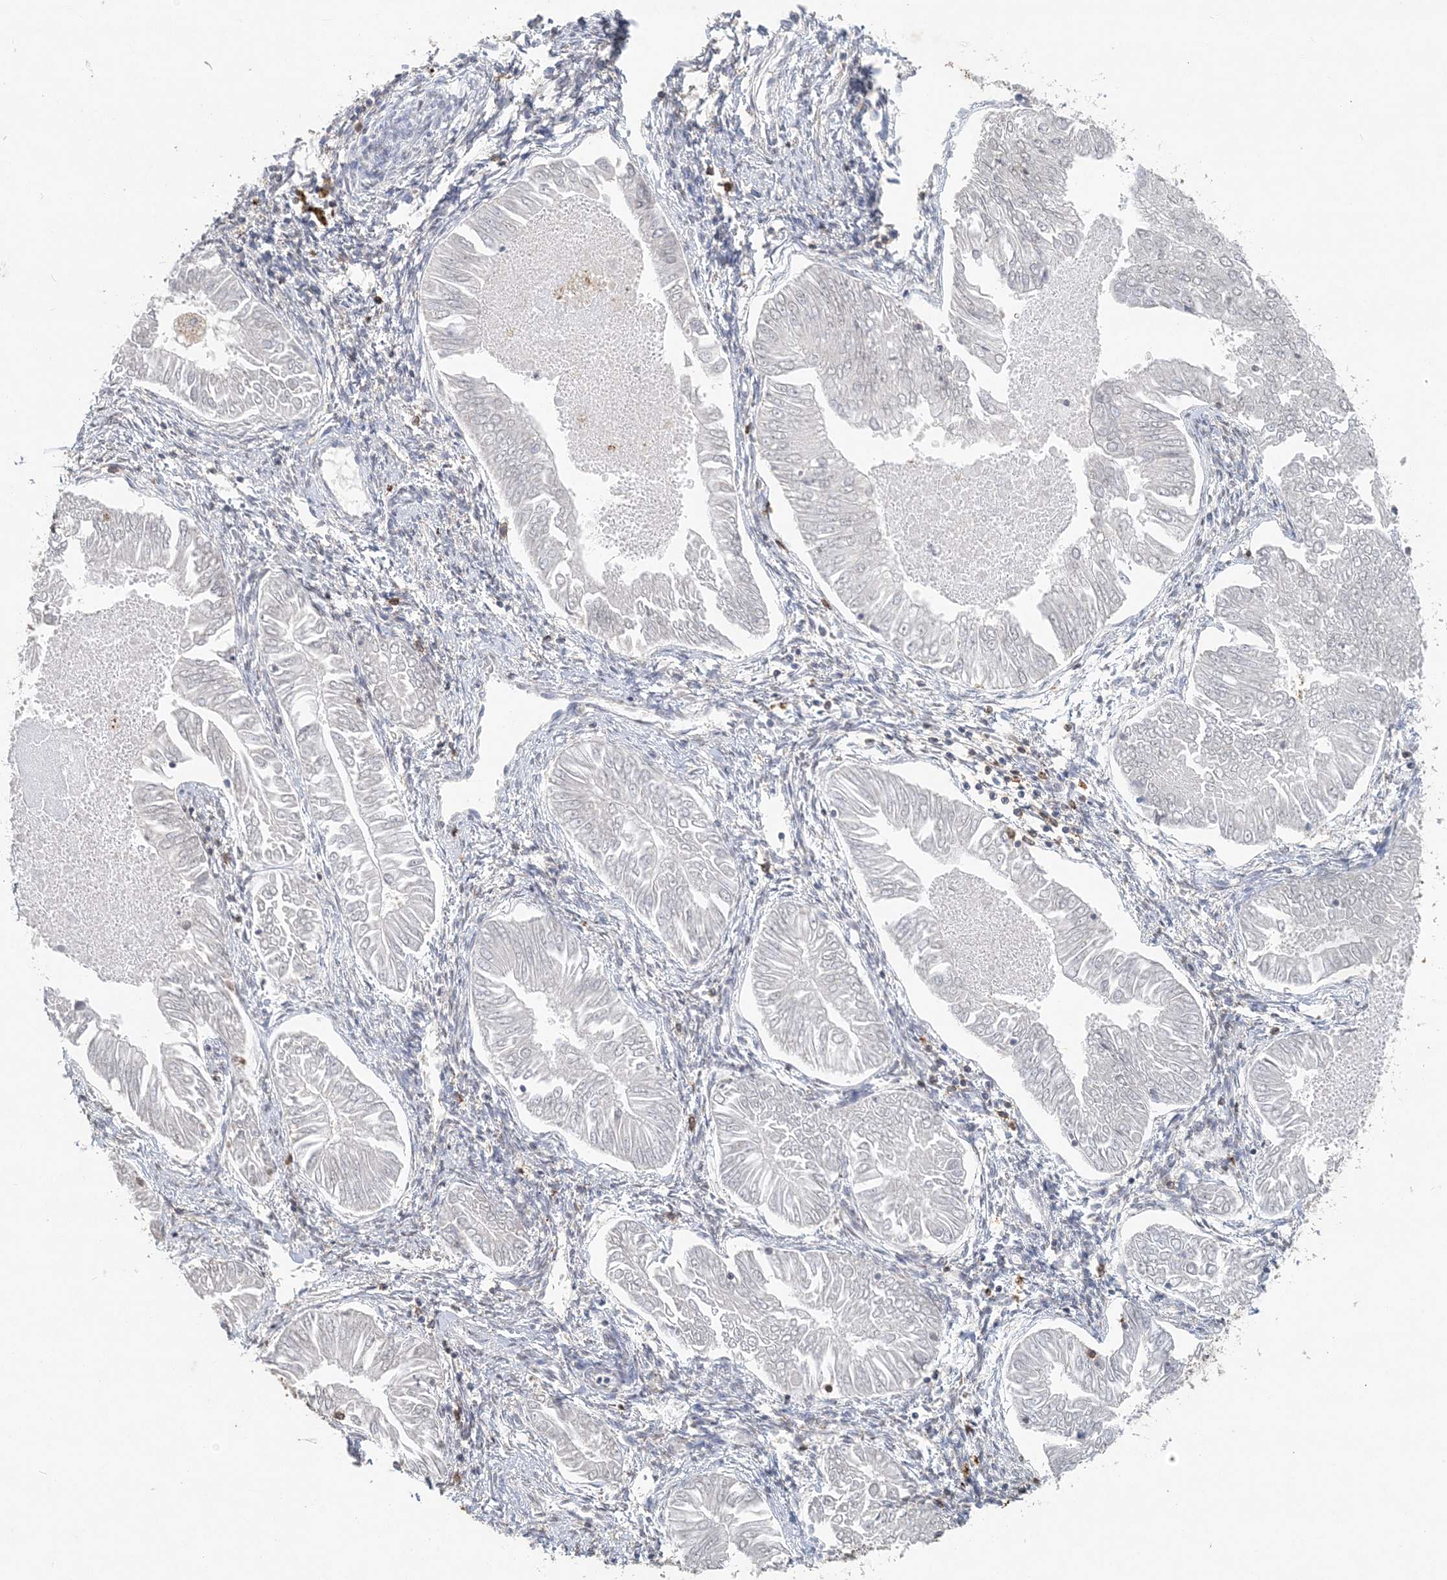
{"staining": {"intensity": "negative", "quantity": "none", "location": "none"}, "tissue": "endometrial cancer", "cell_type": "Tumor cells", "image_type": "cancer", "snomed": [{"axis": "morphology", "description": "Adenocarcinoma, NOS"}, {"axis": "topography", "description": "Endometrium"}], "caption": "High magnification brightfield microscopy of adenocarcinoma (endometrial) stained with DAB (3,3'-diaminobenzidine) (brown) and counterstained with hematoxylin (blue): tumor cells show no significant positivity.", "gene": "PDCD1", "patient": {"sex": "female", "age": 53}}